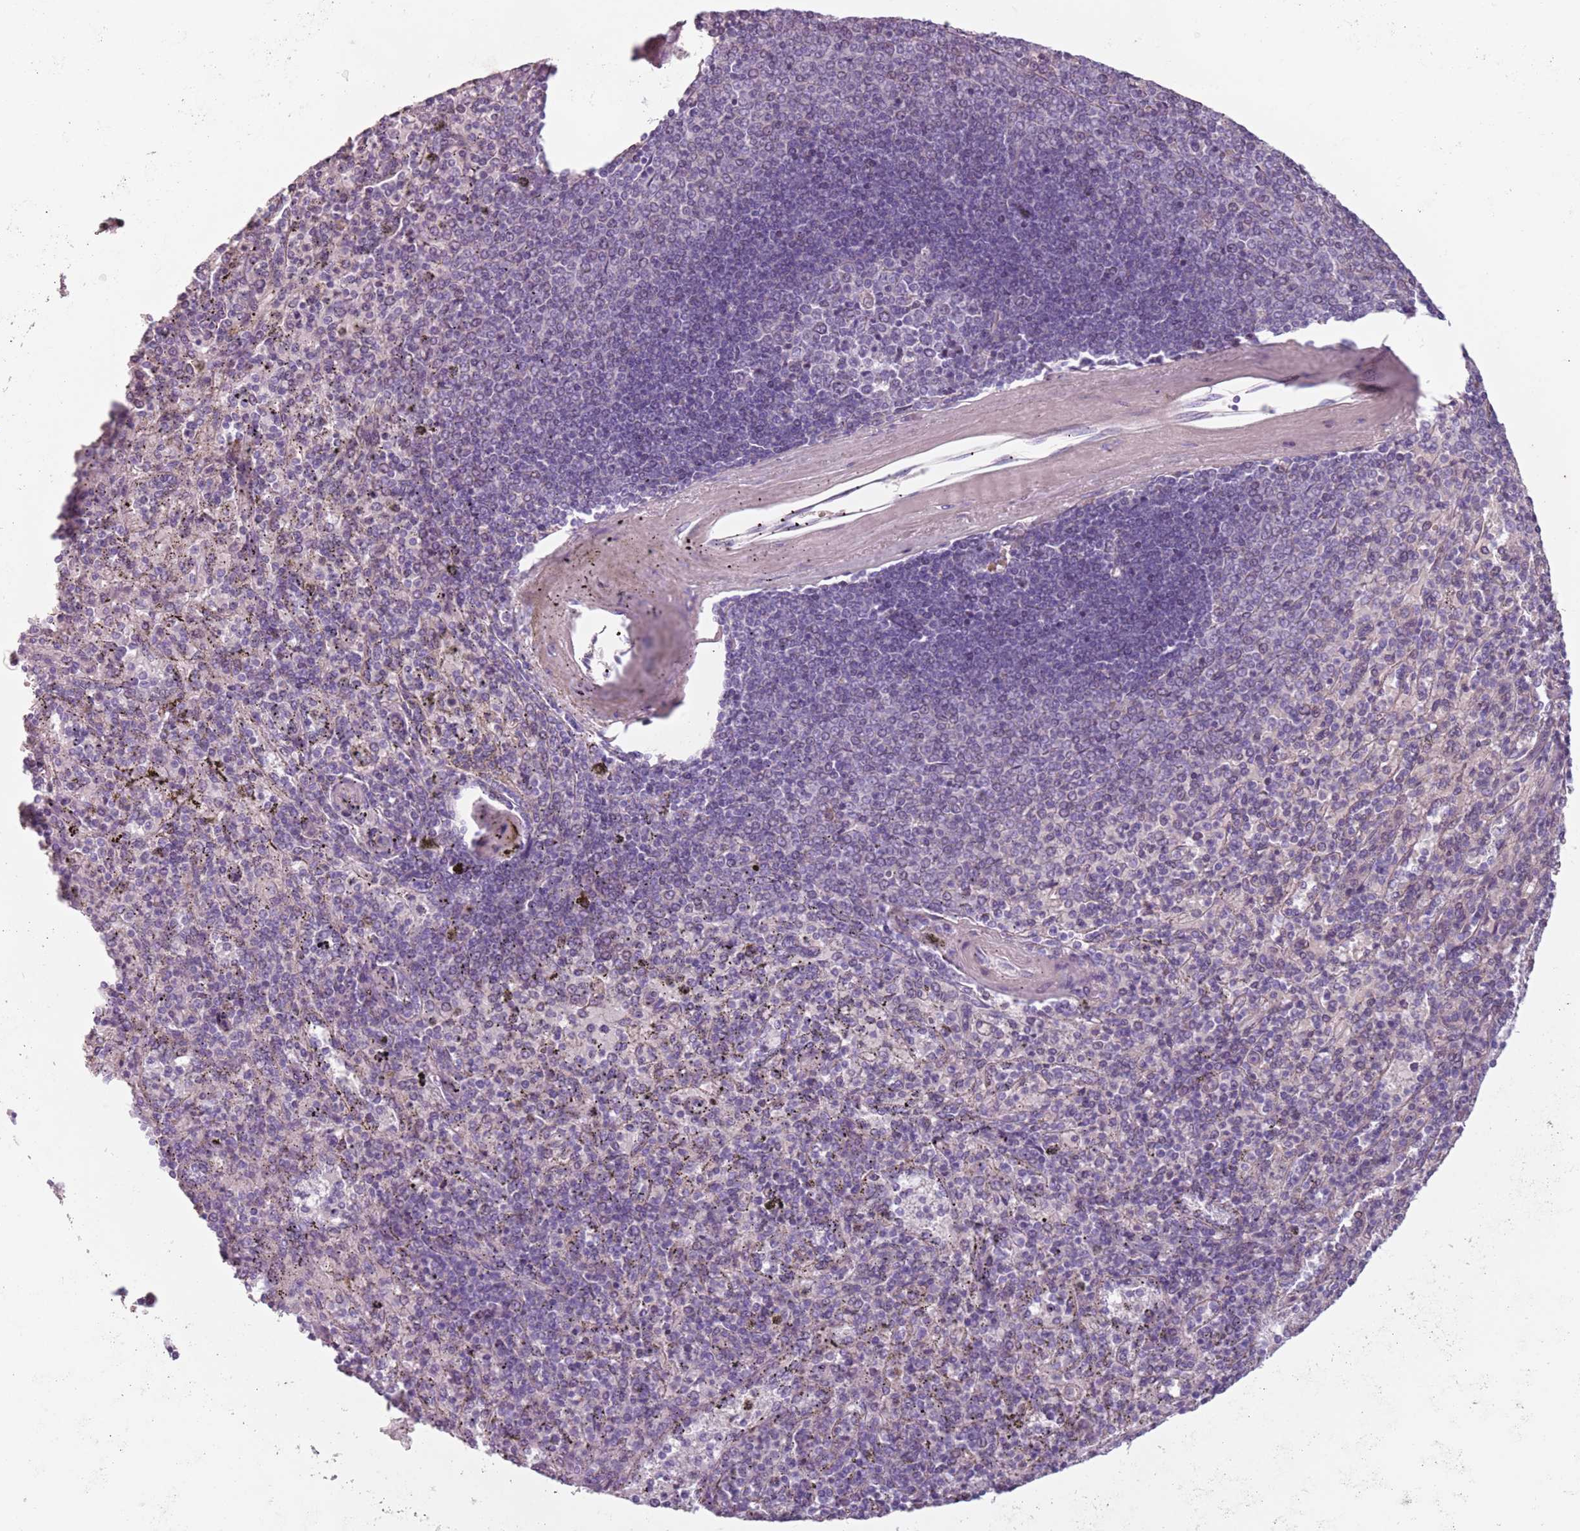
{"staining": {"intensity": "weak", "quantity": "<25%", "location": "cytoplasmic/membranous"}, "tissue": "spleen", "cell_type": "Cells in red pulp", "image_type": "normal", "snomed": [{"axis": "morphology", "description": "Normal tissue, NOS"}, {"axis": "topography", "description": "Spleen"}], "caption": "Immunohistochemistry of unremarkable human spleen demonstrates no expression in cells in red pulp. (Brightfield microscopy of DAB IHC at high magnification).", "gene": "MEGF8", "patient": {"sex": "male", "age": 82}}